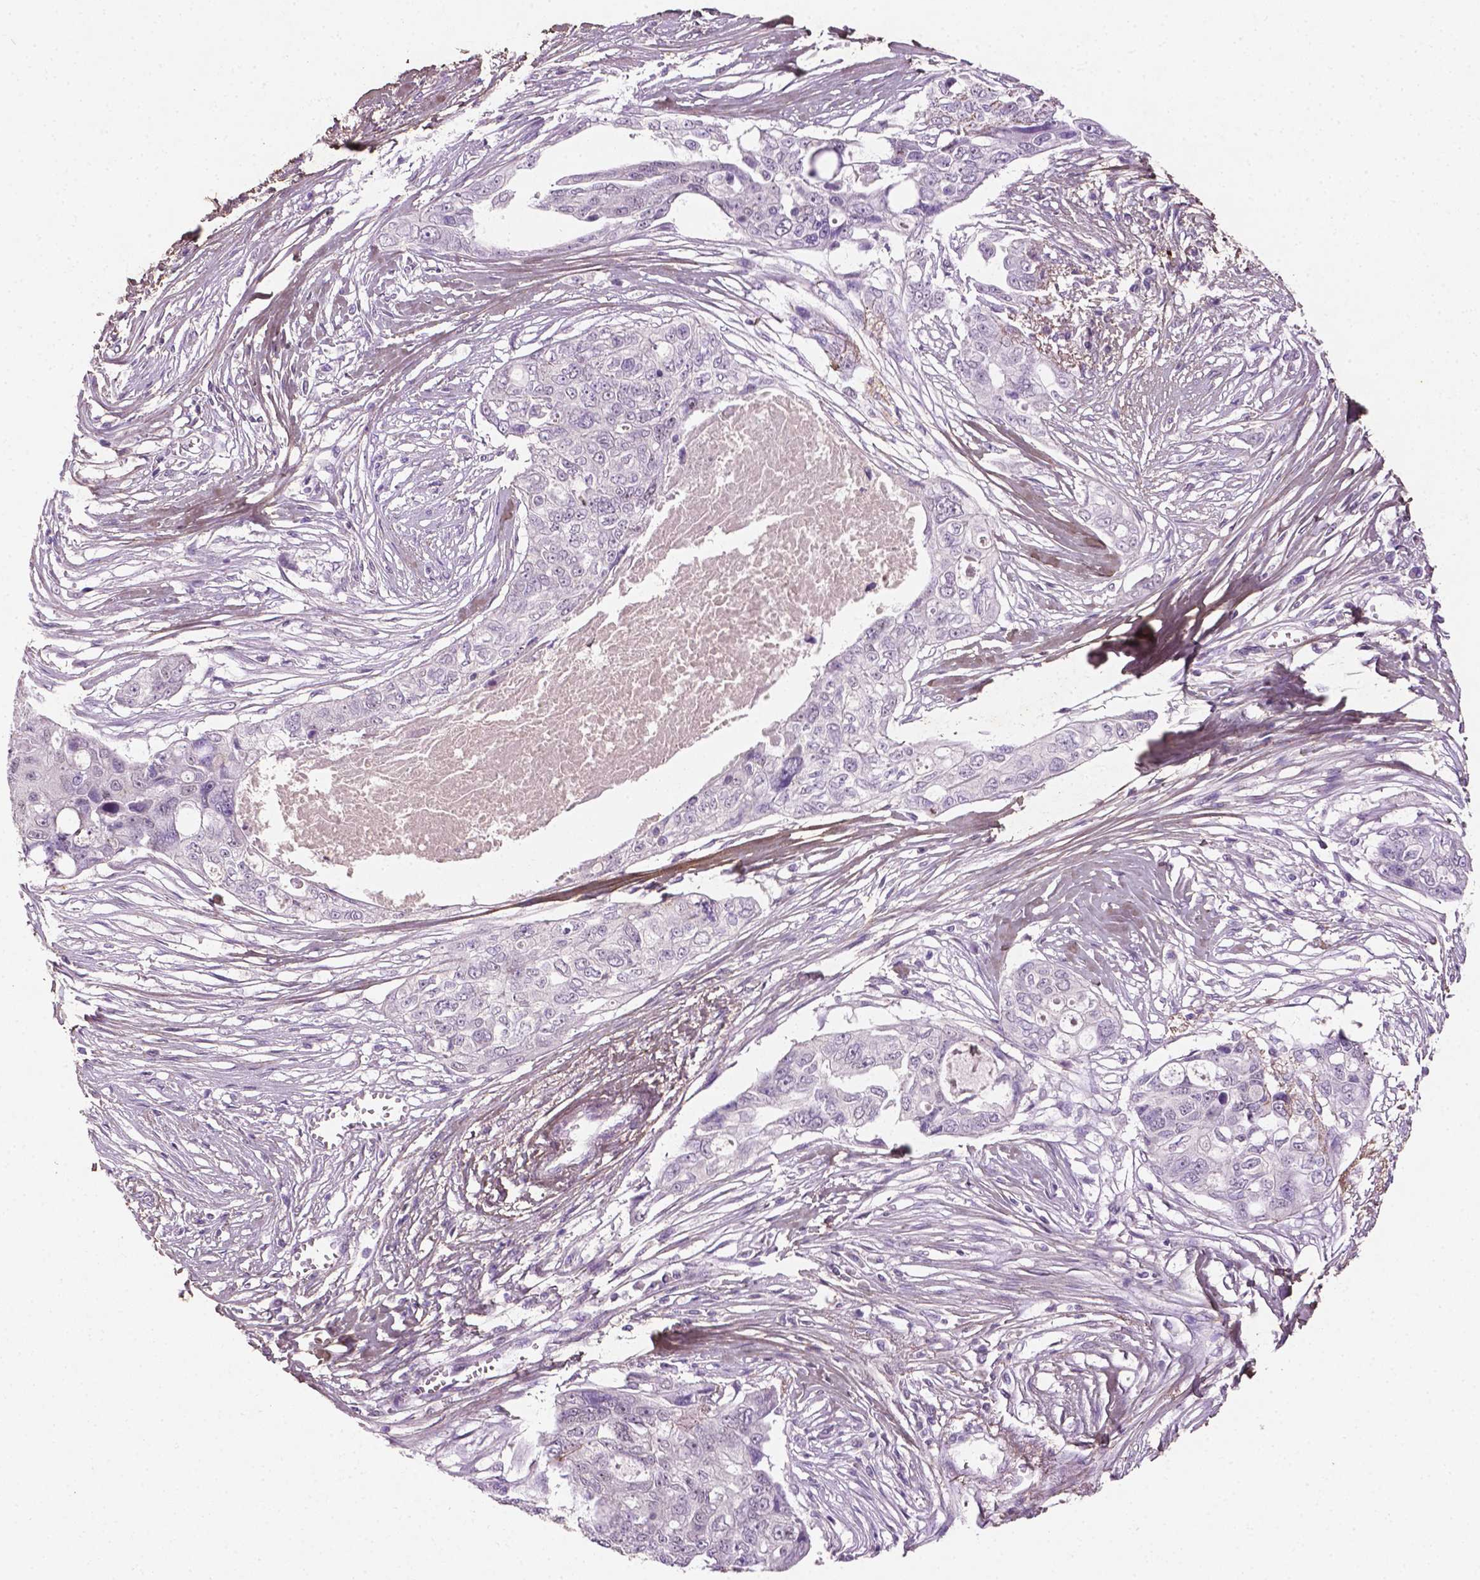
{"staining": {"intensity": "negative", "quantity": "none", "location": "none"}, "tissue": "ovarian cancer", "cell_type": "Tumor cells", "image_type": "cancer", "snomed": [{"axis": "morphology", "description": "Carcinoma, endometroid"}, {"axis": "topography", "description": "Ovary"}], "caption": "Immunohistochemical staining of ovarian endometroid carcinoma shows no significant staining in tumor cells. (DAB (3,3'-diaminobenzidine) immunohistochemistry (IHC), high magnification).", "gene": "DLG2", "patient": {"sex": "female", "age": 70}}